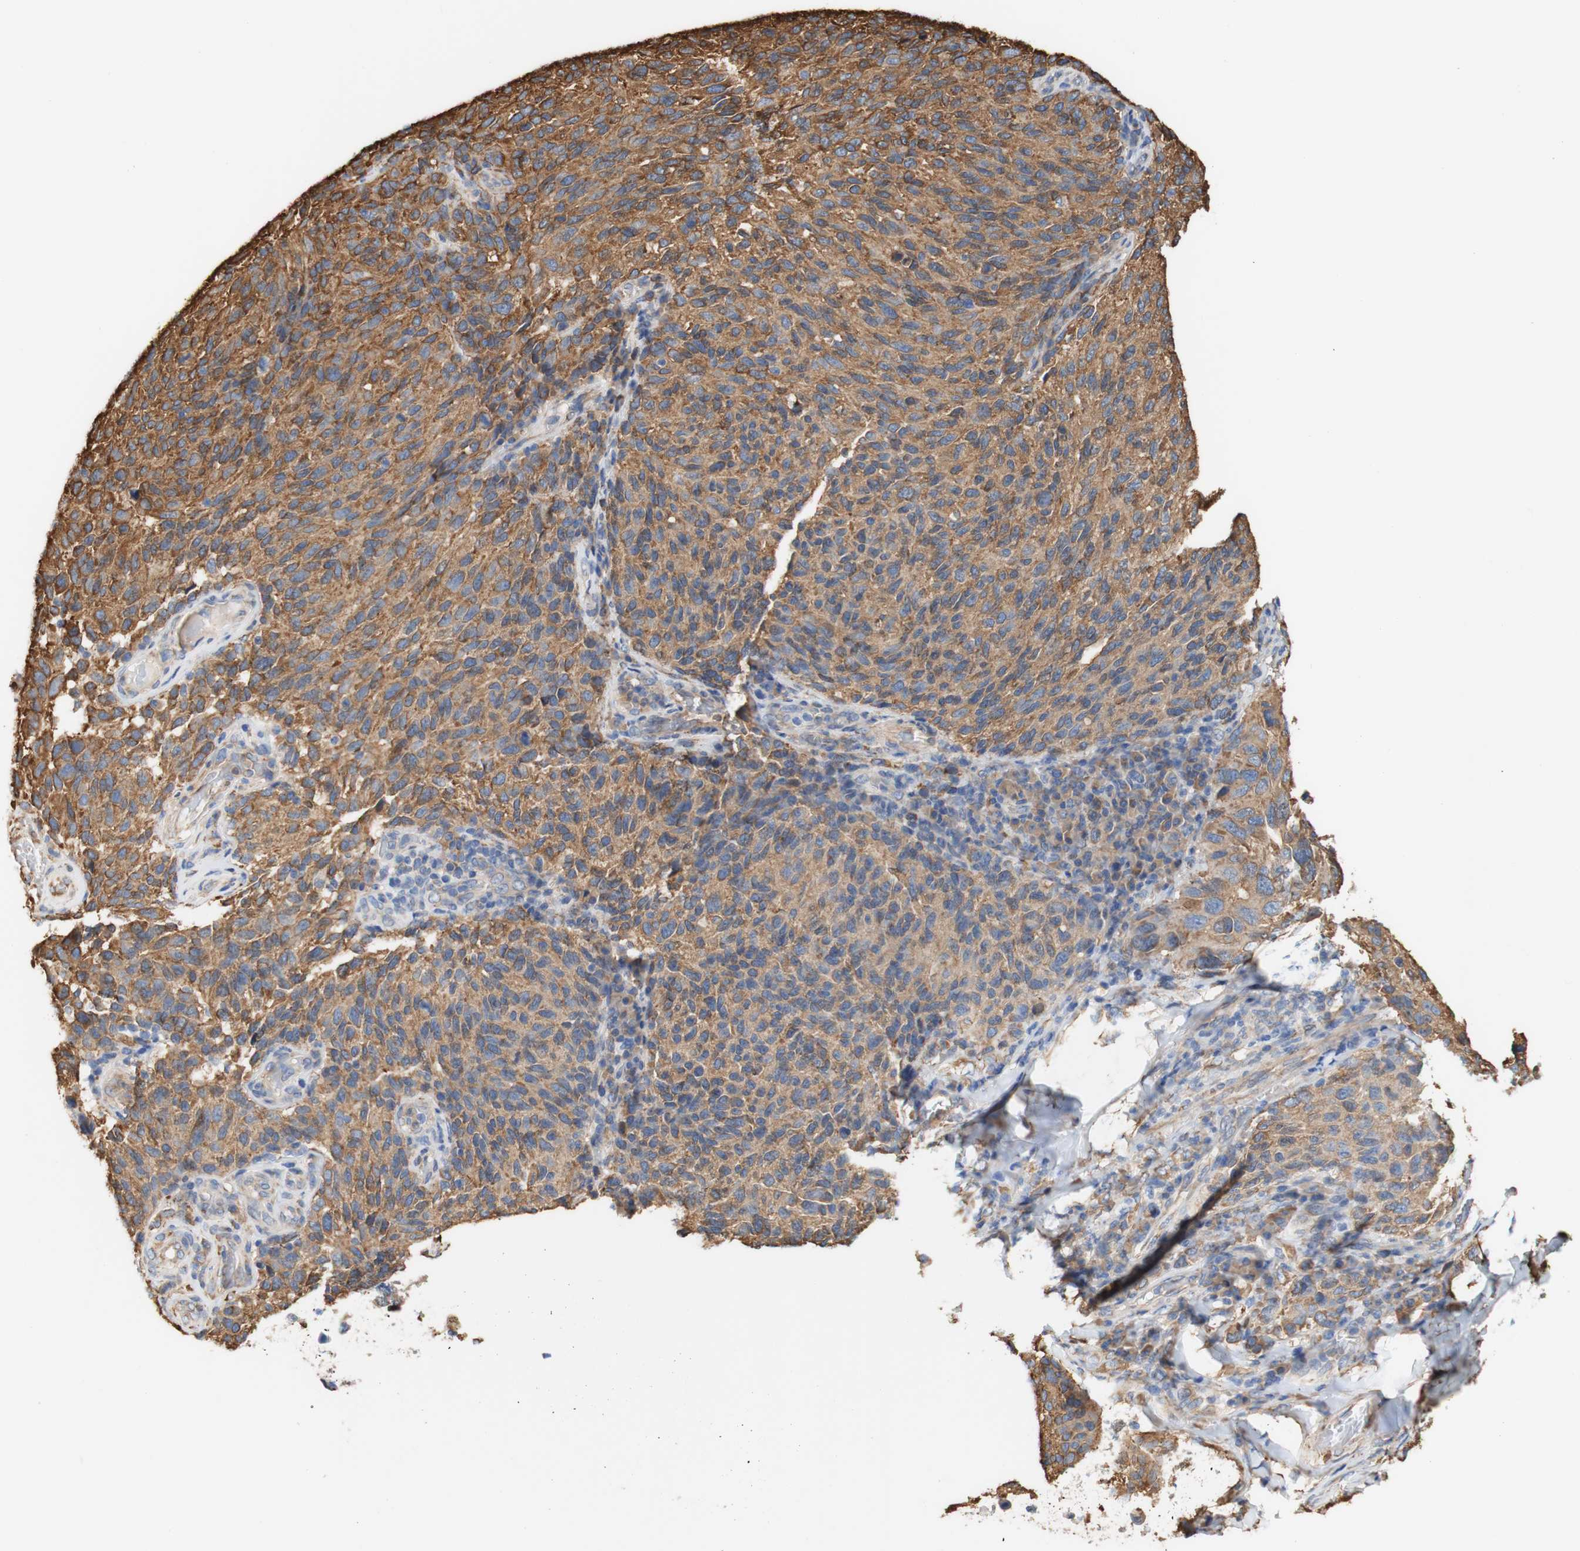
{"staining": {"intensity": "moderate", "quantity": ">75%", "location": "cytoplasmic/membranous"}, "tissue": "melanoma", "cell_type": "Tumor cells", "image_type": "cancer", "snomed": [{"axis": "morphology", "description": "Malignant melanoma, NOS"}, {"axis": "topography", "description": "Skin"}], "caption": "This image demonstrates immunohistochemistry (IHC) staining of malignant melanoma, with medium moderate cytoplasmic/membranous staining in about >75% of tumor cells.", "gene": "EIF2AK4", "patient": {"sex": "female", "age": 73}}